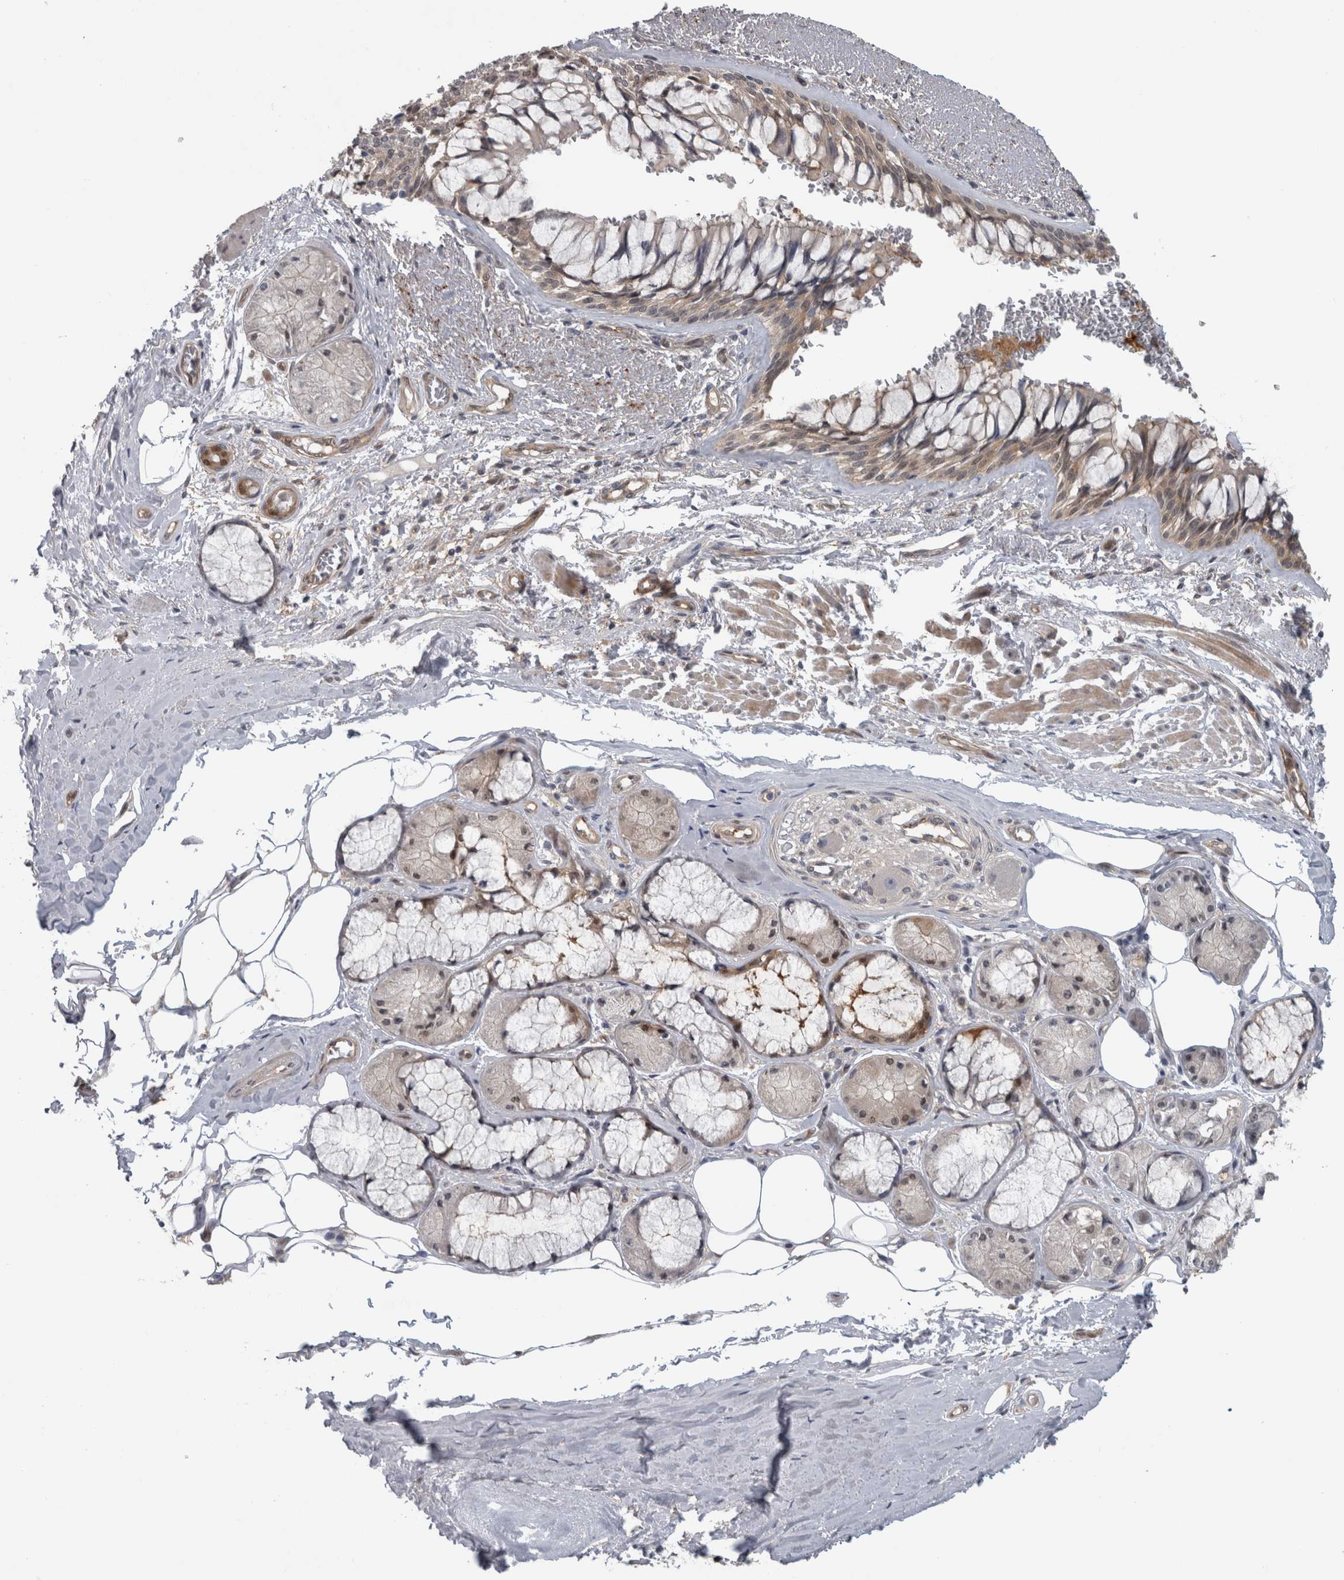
{"staining": {"intensity": "weak", "quantity": ">75%", "location": "cytoplasmic/membranous"}, "tissue": "bronchus", "cell_type": "Respiratory epithelial cells", "image_type": "normal", "snomed": [{"axis": "morphology", "description": "Normal tissue, NOS"}, {"axis": "topography", "description": "Bronchus"}], "caption": "Human bronchus stained for a protein (brown) reveals weak cytoplasmic/membranous positive expression in about >75% of respiratory epithelial cells.", "gene": "NAPRT", "patient": {"sex": "male", "age": 66}}